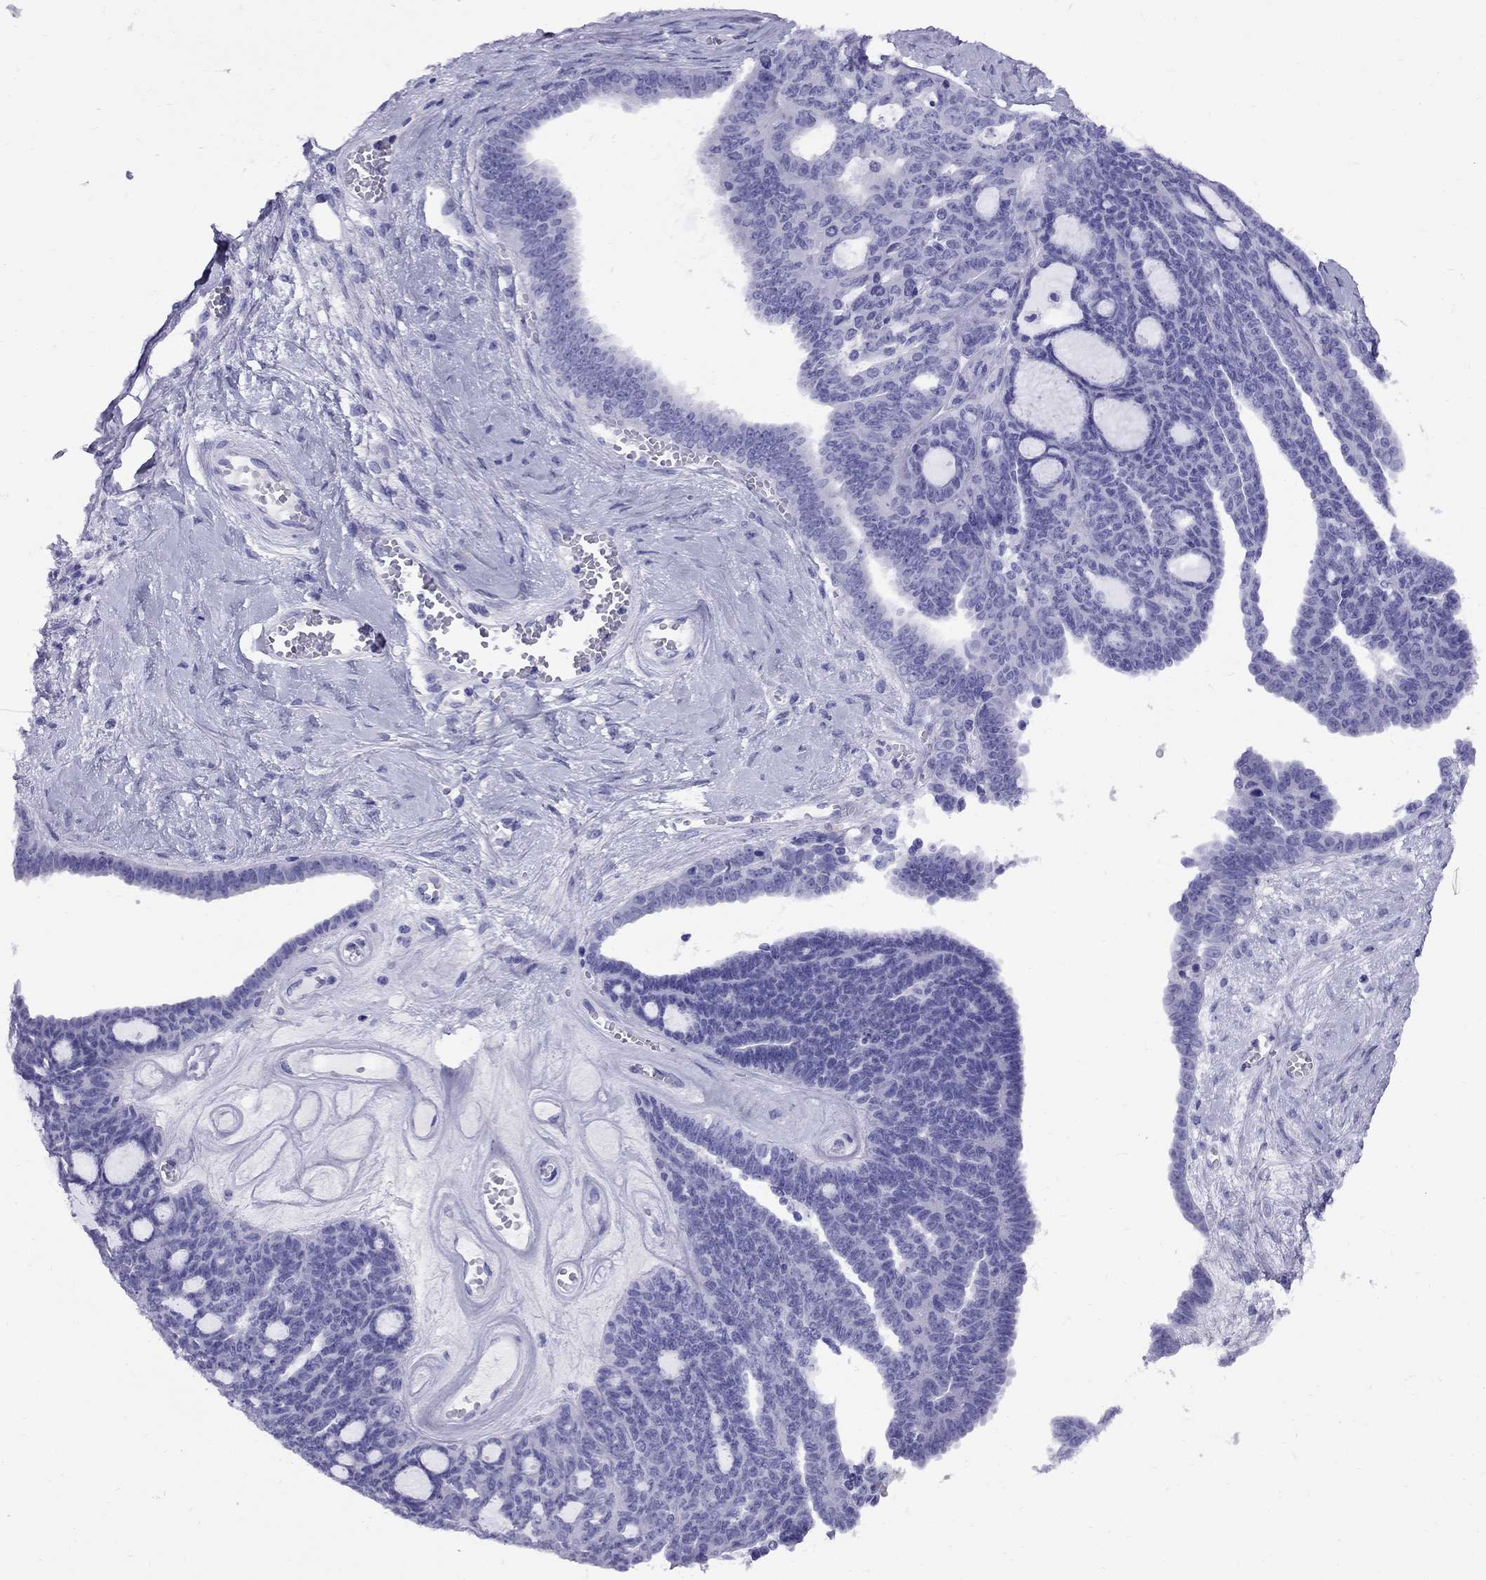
{"staining": {"intensity": "negative", "quantity": "none", "location": "none"}, "tissue": "ovarian cancer", "cell_type": "Tumor cells", "image_type": "cancer", "snomed": [{"axis": "morphology", "description": "Cystadenocarcinoma, serous, NOS"}, {"axis": "topography", "description": "Ovary"}], "caption": "The image reveals no staining of tumor cells in ovarian serous cystadenocarcinoma.", "gene": "AVPR1B", "patient": {"sex": "female", "age": 71}}